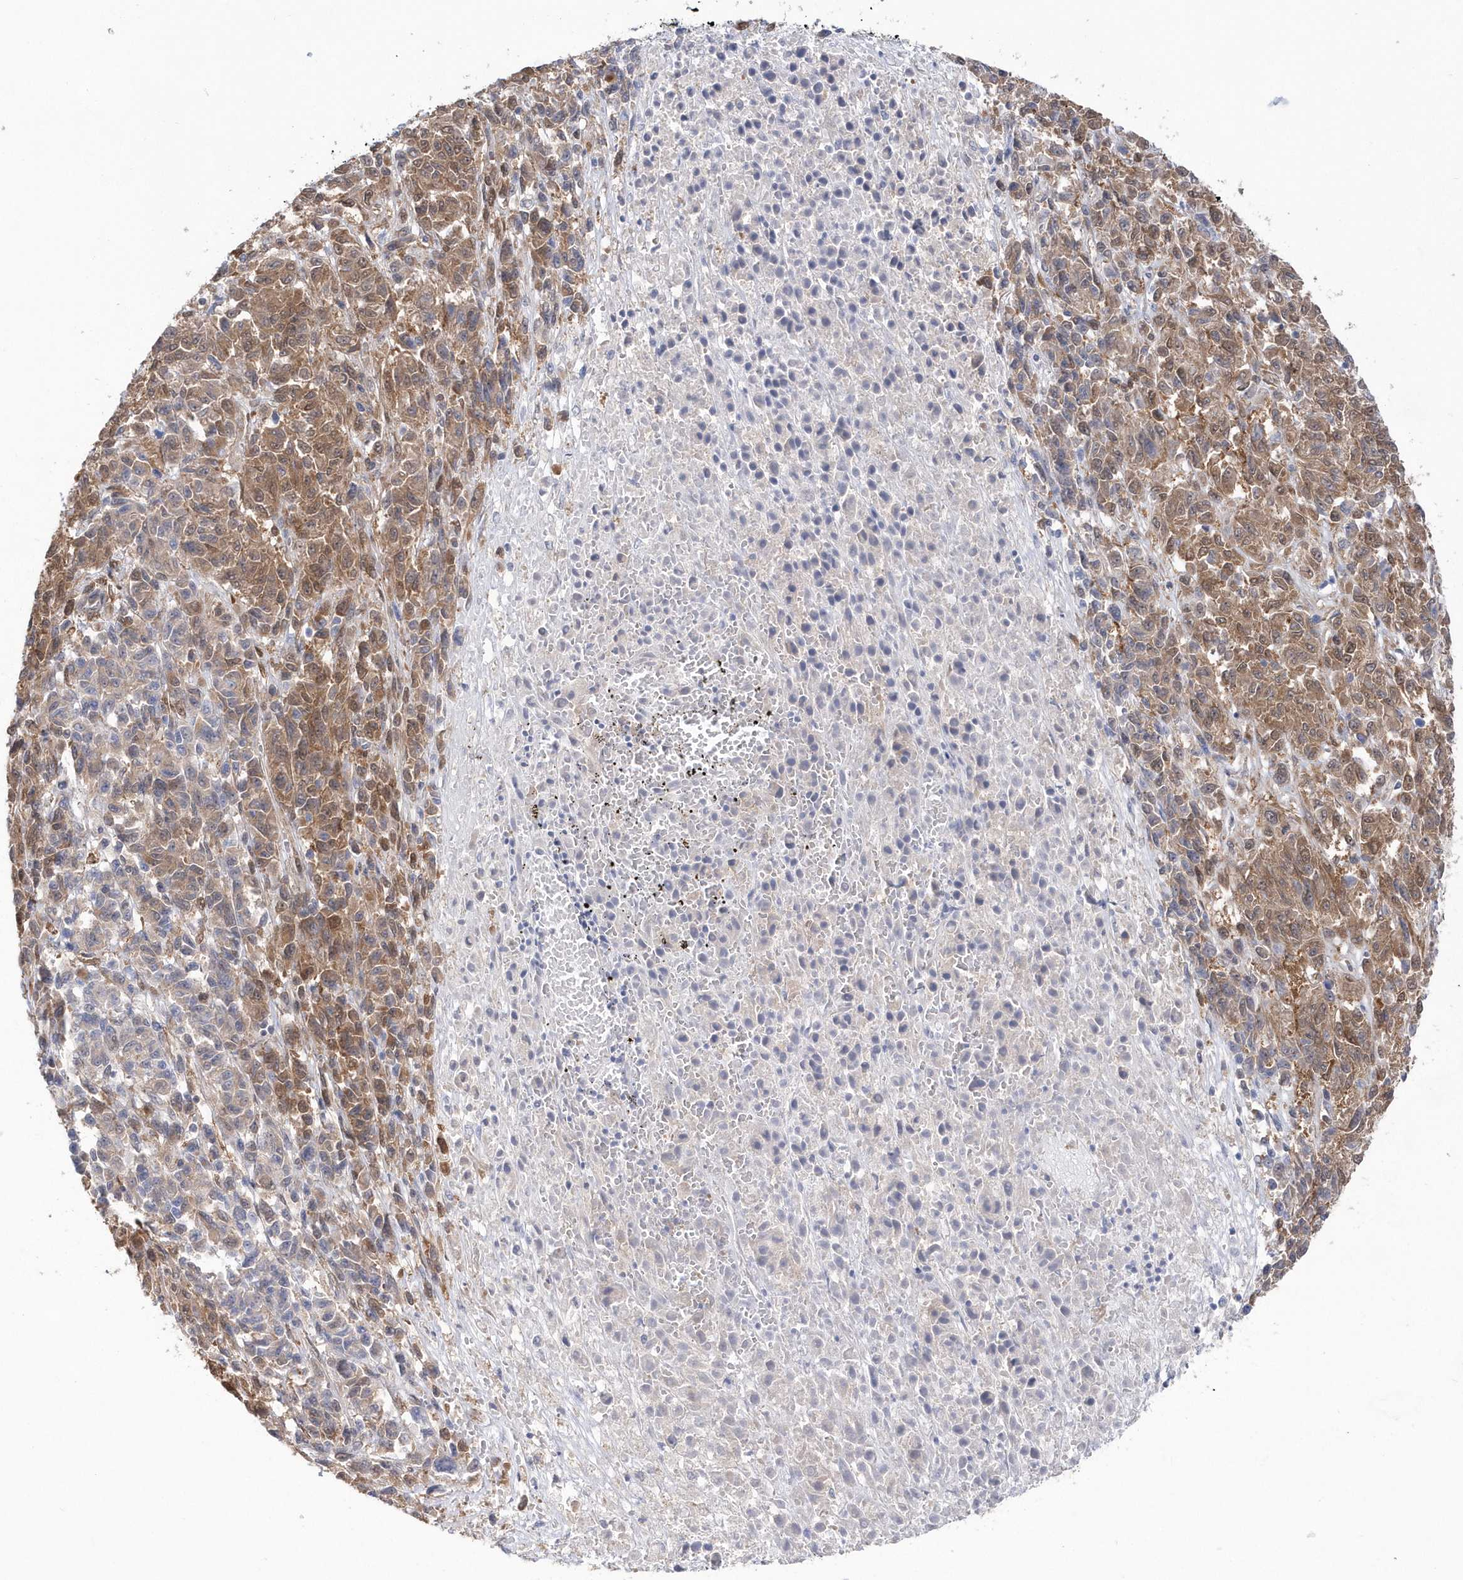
{"staining": {"intensity": "moderate", "quantity": ">75%", "location": "cytoplasmic/membranous"}, "tissue": "melanoma", "cell_type": "Tumor cells", "image_type": "cancer", "snomed": [{"axis": "morphology", "description": "Malignant melanoma, Metastatic site"}, {"axis": "topography", "description": "Lung"}], "caption": "Immunohistochemistry (DAB (3,3'-diaminobenzidine)) staining of melanoma shows moderate cytoplasmic/membranous protein expression in about >75% of tumor cells.", "gene": "BDH2", "patient": {"sex": "male", "age": 64}}